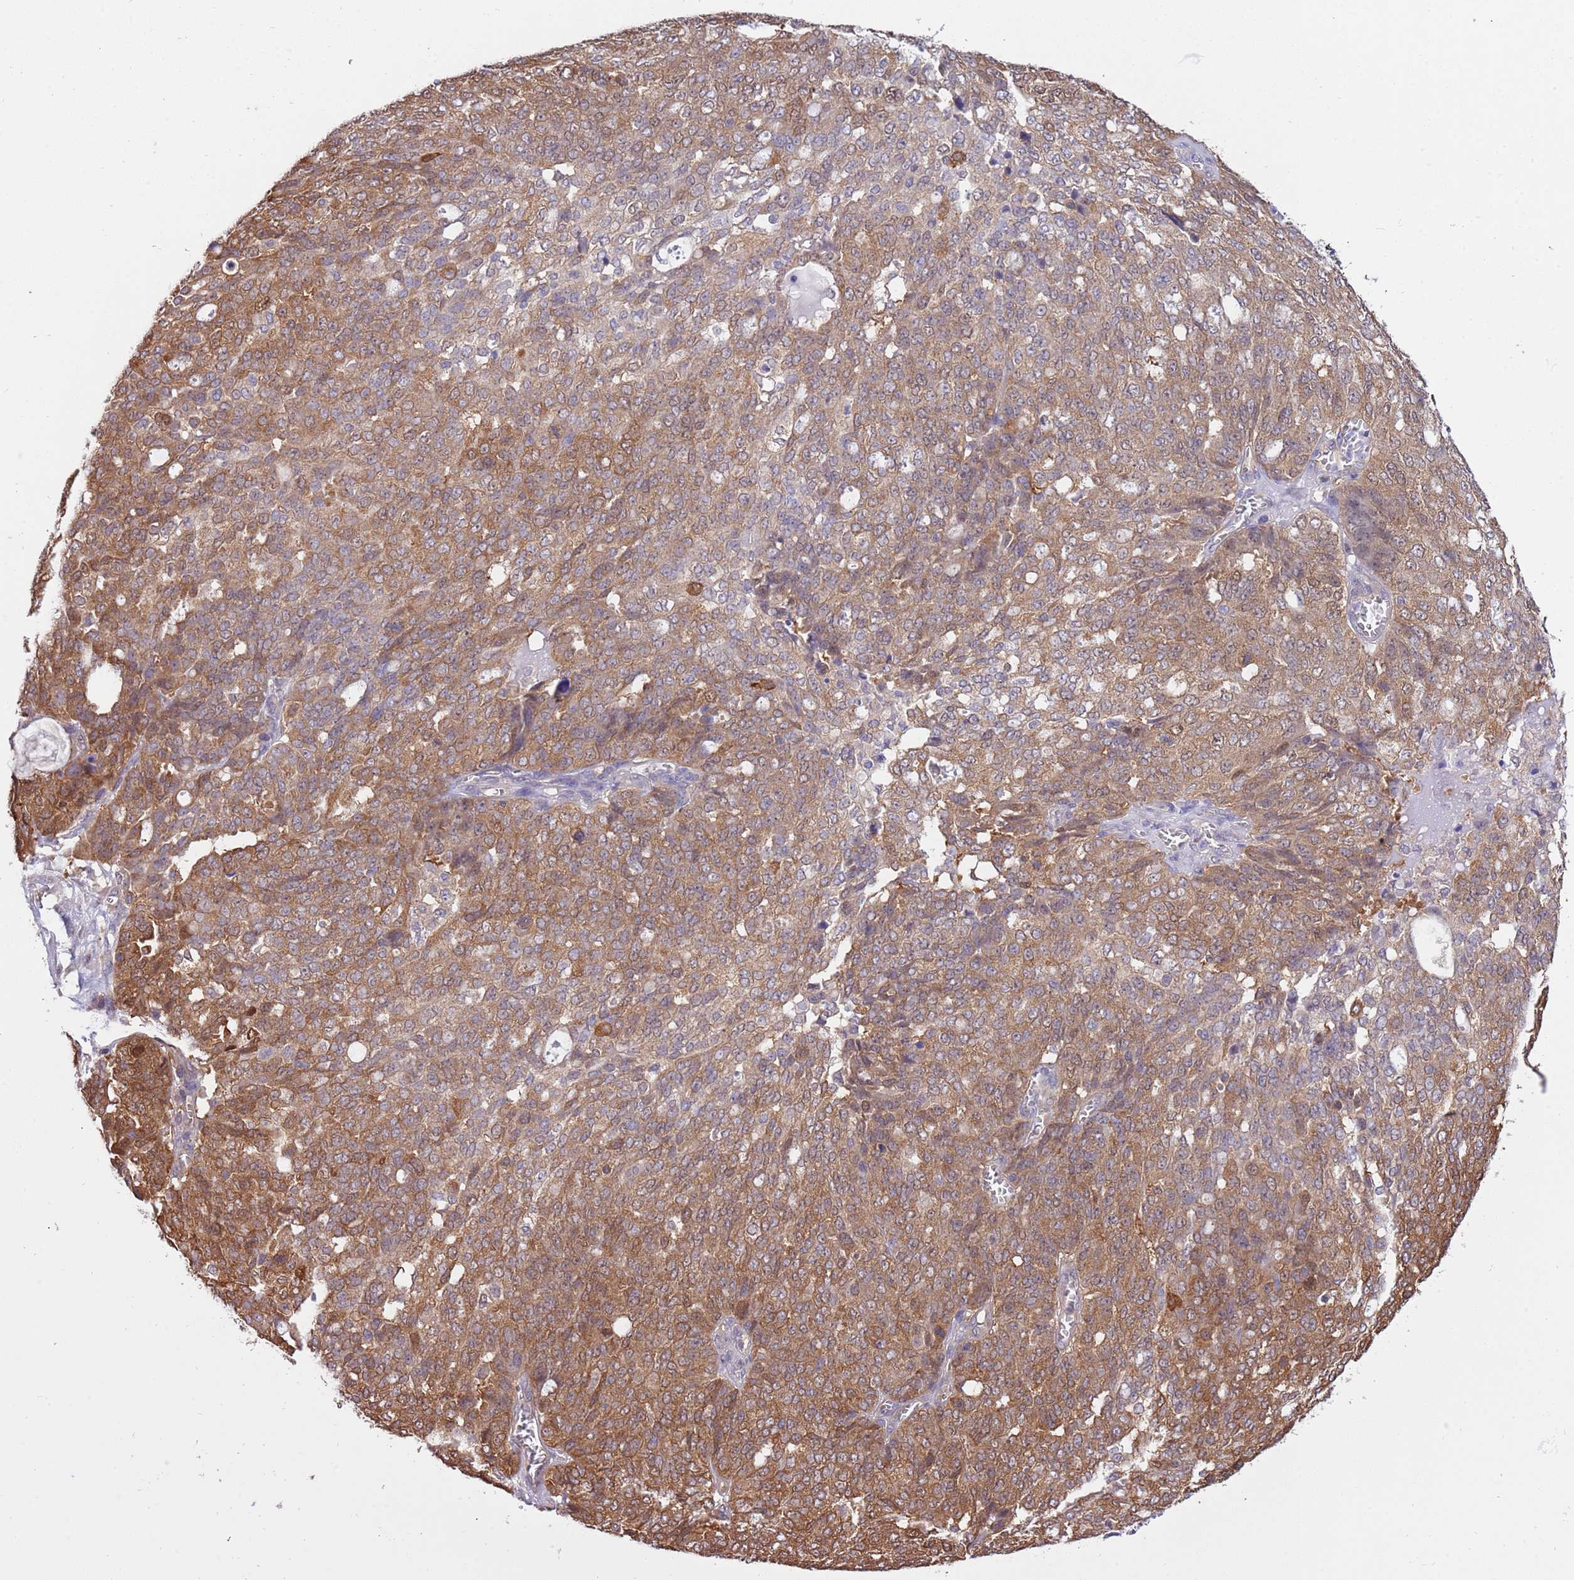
{"staining": {"intensity": "moderate", "quantity": ">75%", "location": "cytoplasmic/membranous"}, "tissue": "ovarian cancer", "cell_type": "Tumor cells", "image_type": "cancer", "snomed": [{"axis": "morphology", "description": "Cystadenocarcinoma, serous, NOS"}, {"axis": "topography", "description": "Soft tissue"}, {"axis": "topography", "description": "Ovary"}], "caption": "Moderate cytoplasmic/membranous positivity is present in about >75% of tumor cells in ovarian serous cystadenocarcinoma. (brown staining indicates protein expression, while blue staining denotes nuclei).", "gene": "STIP1", "patient": {"sex": "female", "age": 57}}